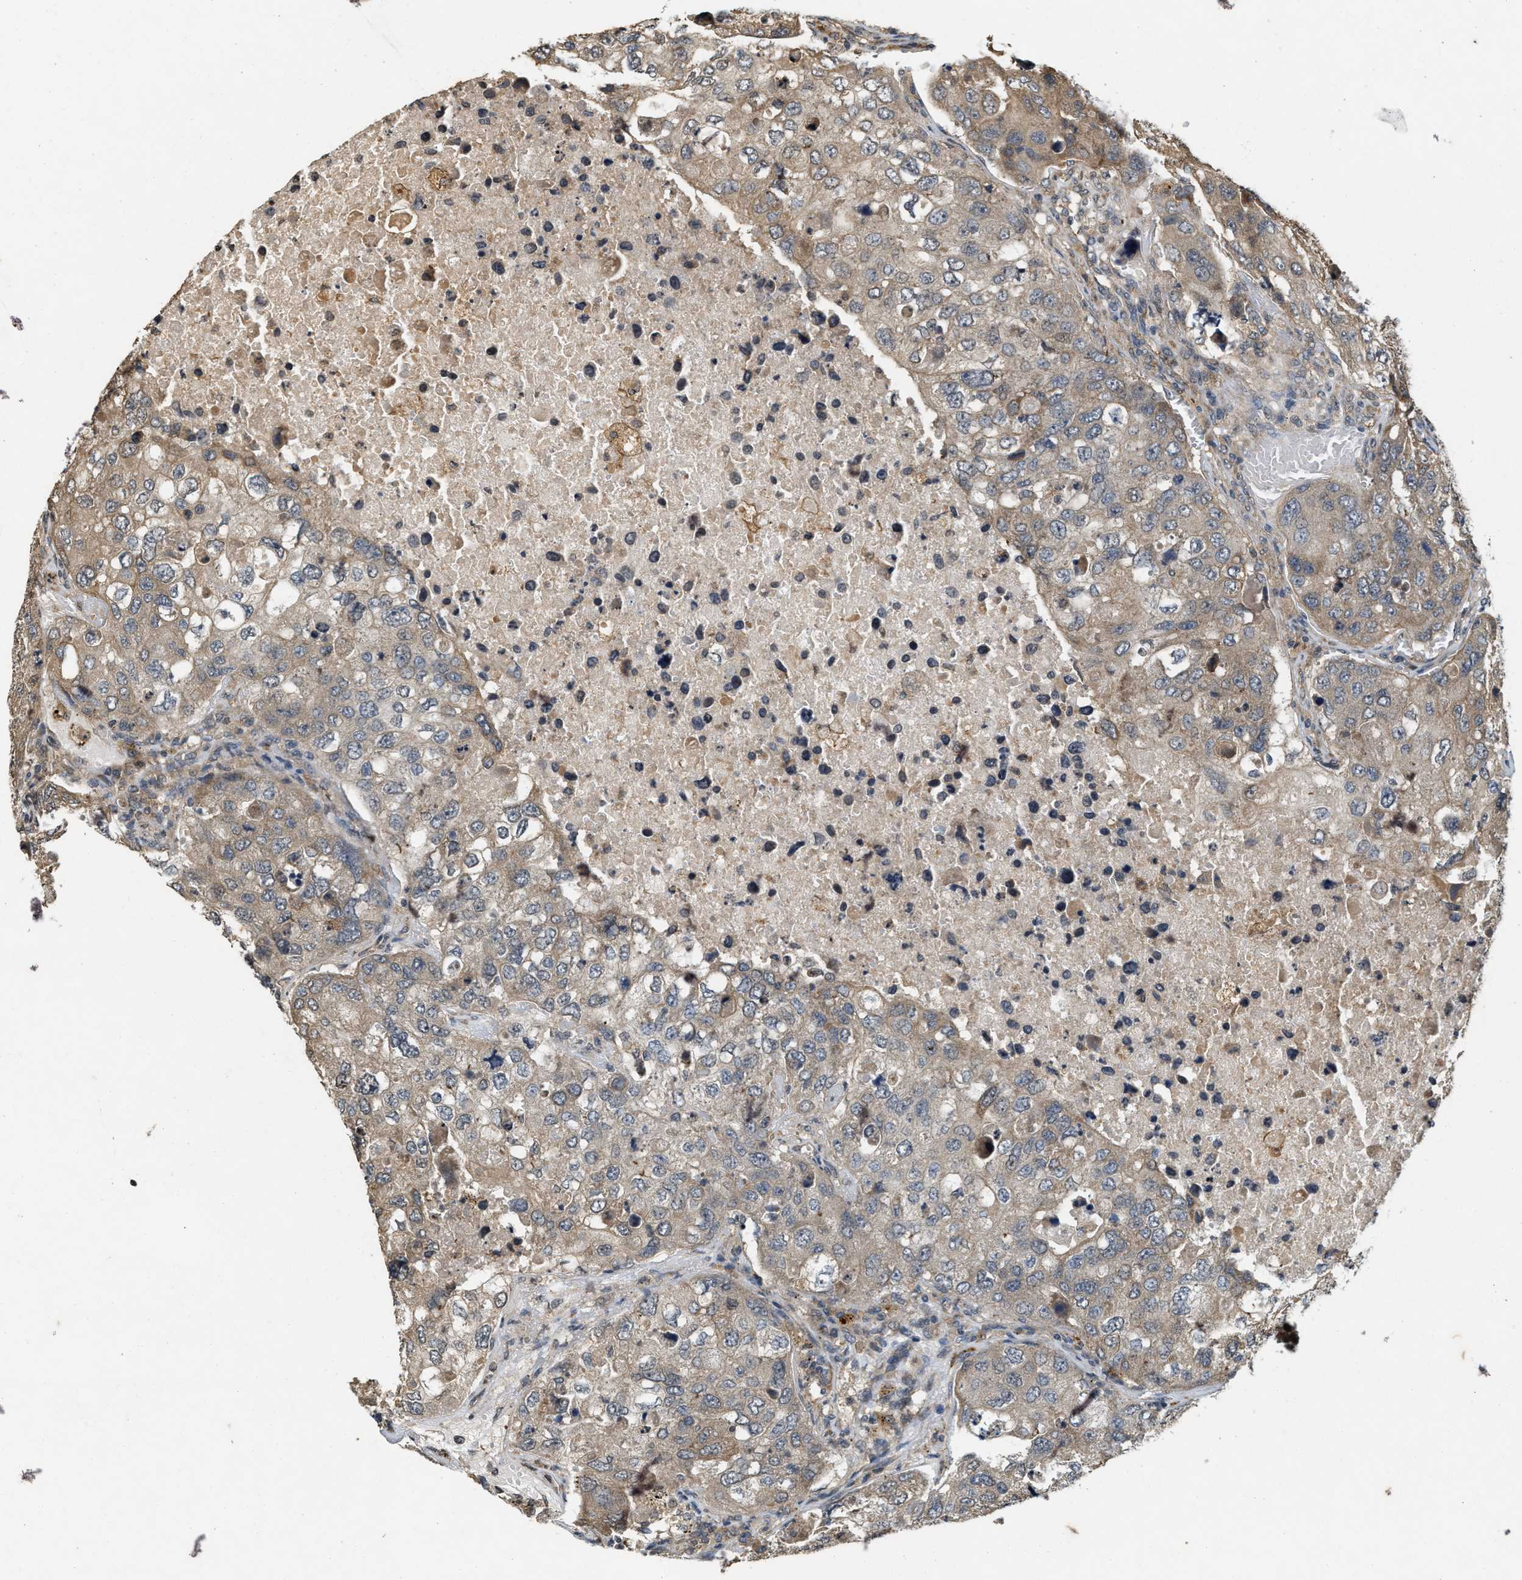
{"staining": {"intensity": "weak", "quantity": ">75%", "location": "cytoplasmic/membranous"}, "tissue": "urothelial cancer", "cell_type": "Tumor cells", "image_type": "cancer", "snomed": [{"axis": "morphology", "description": "Urothelial carcinoma, High grade"}, {"axis": "topography", "description": "Lymph node"}, {"axis": "topography", "description": "Urinary bladder"}], "caption": "This photomicrograph shows IHC staining of human urothelial cancer, with low weak cytoplasmic/membranous positivity in approximately >75% of tumor cells.", "gene": "KIF21A", "patient": {"sex": "male", "age": 51}}